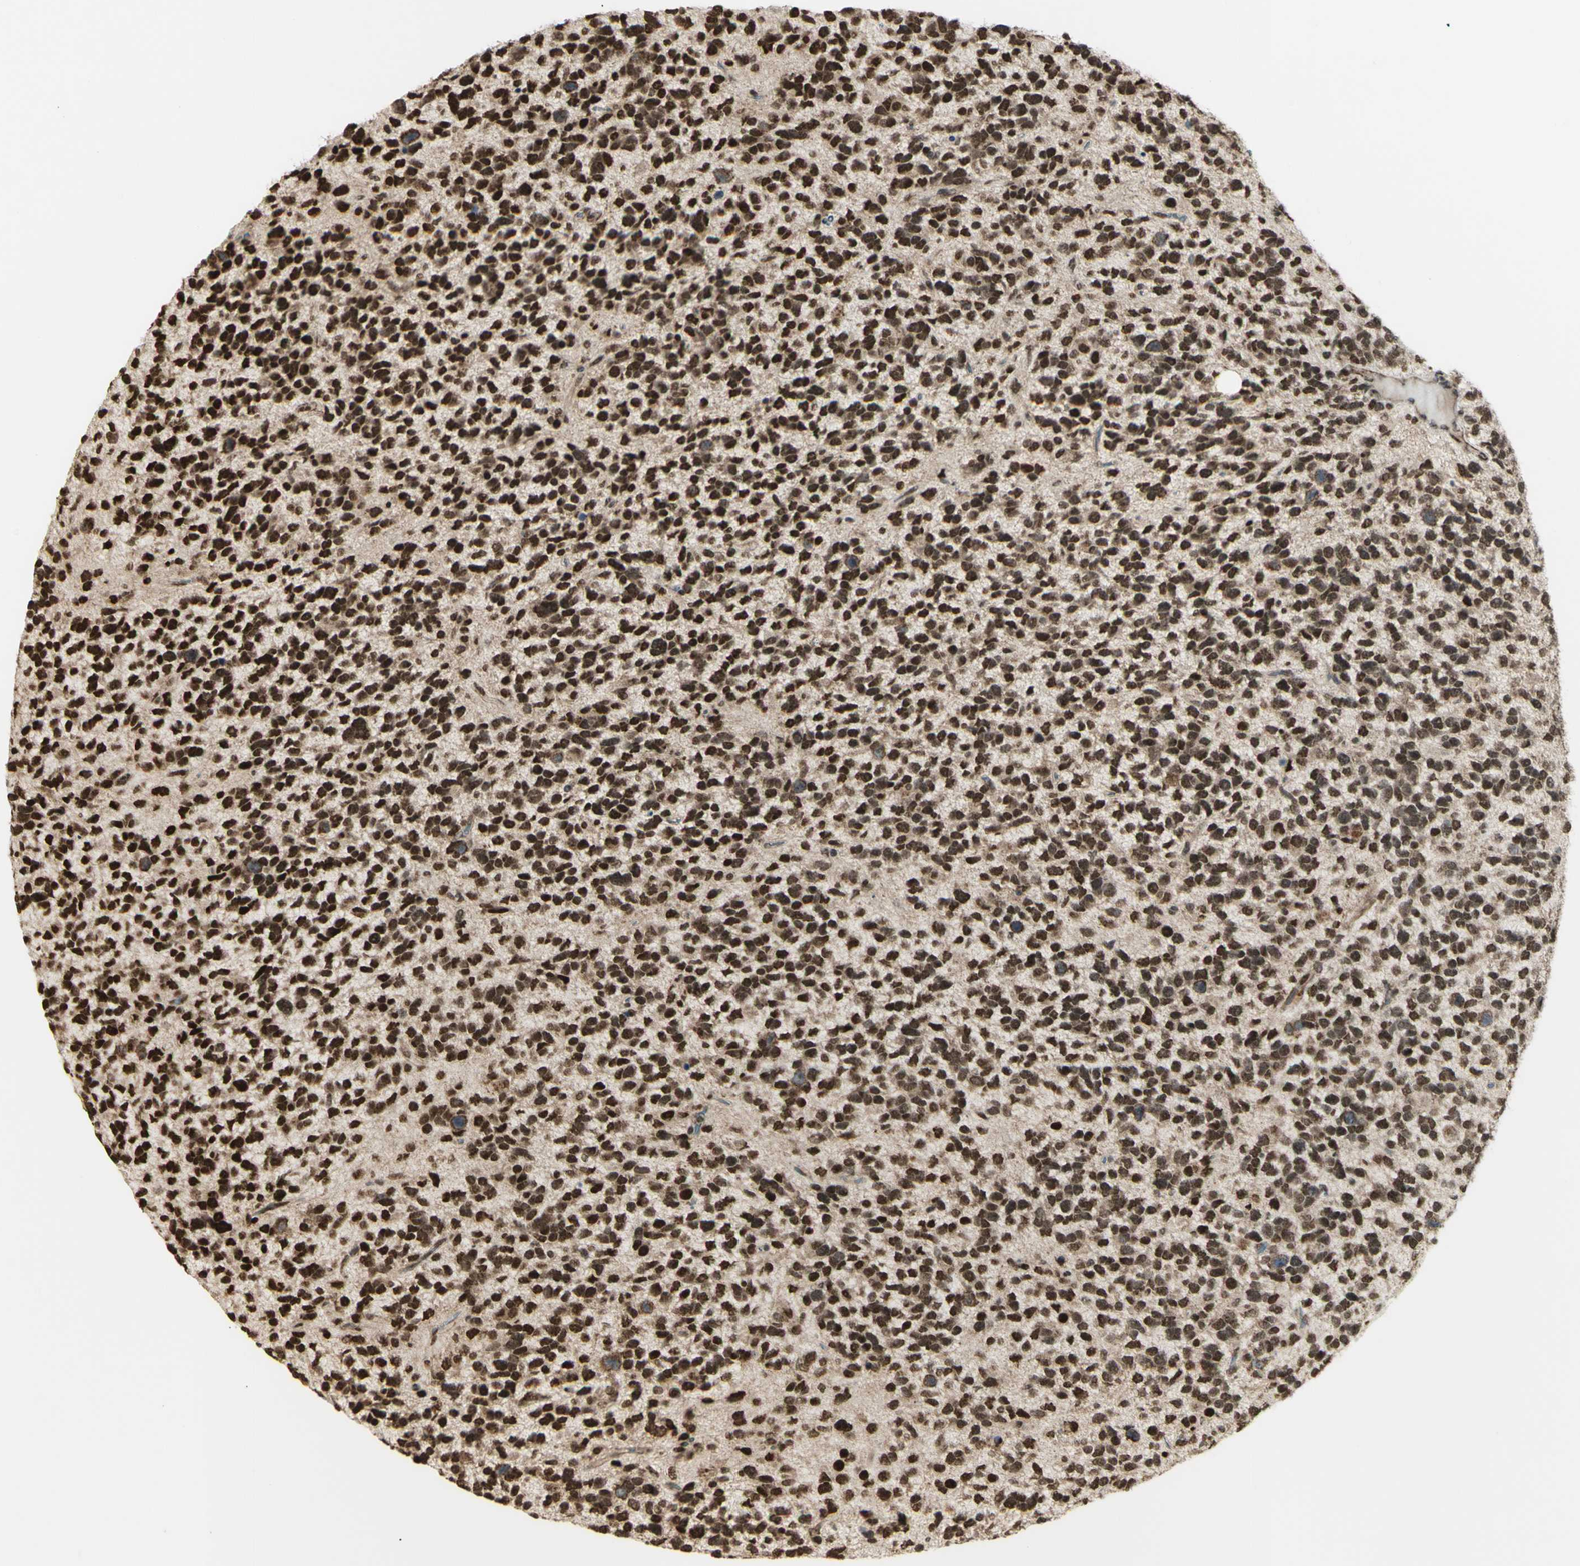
{"staining": {"intensity": "strong", "quantity": ">75%", "location": "nuclear"}, "tissue": "glioma", "cell_type": "Tumor cells", "image_type": "cancer", "snomed": [{"axis": "morphology", "description": "Glioma, malignant, High grade"}, {"axis": "topography", "description": "Brain"}], "caption": "DAB (3,3'-diaminobenzidine) immunohistochemical staining of human glioma demonstrates strong nuclear protein expression in about >75% of tumor cells.", "gene": "ZMYM6", "patient": {"sex": "female", "age": 58}}